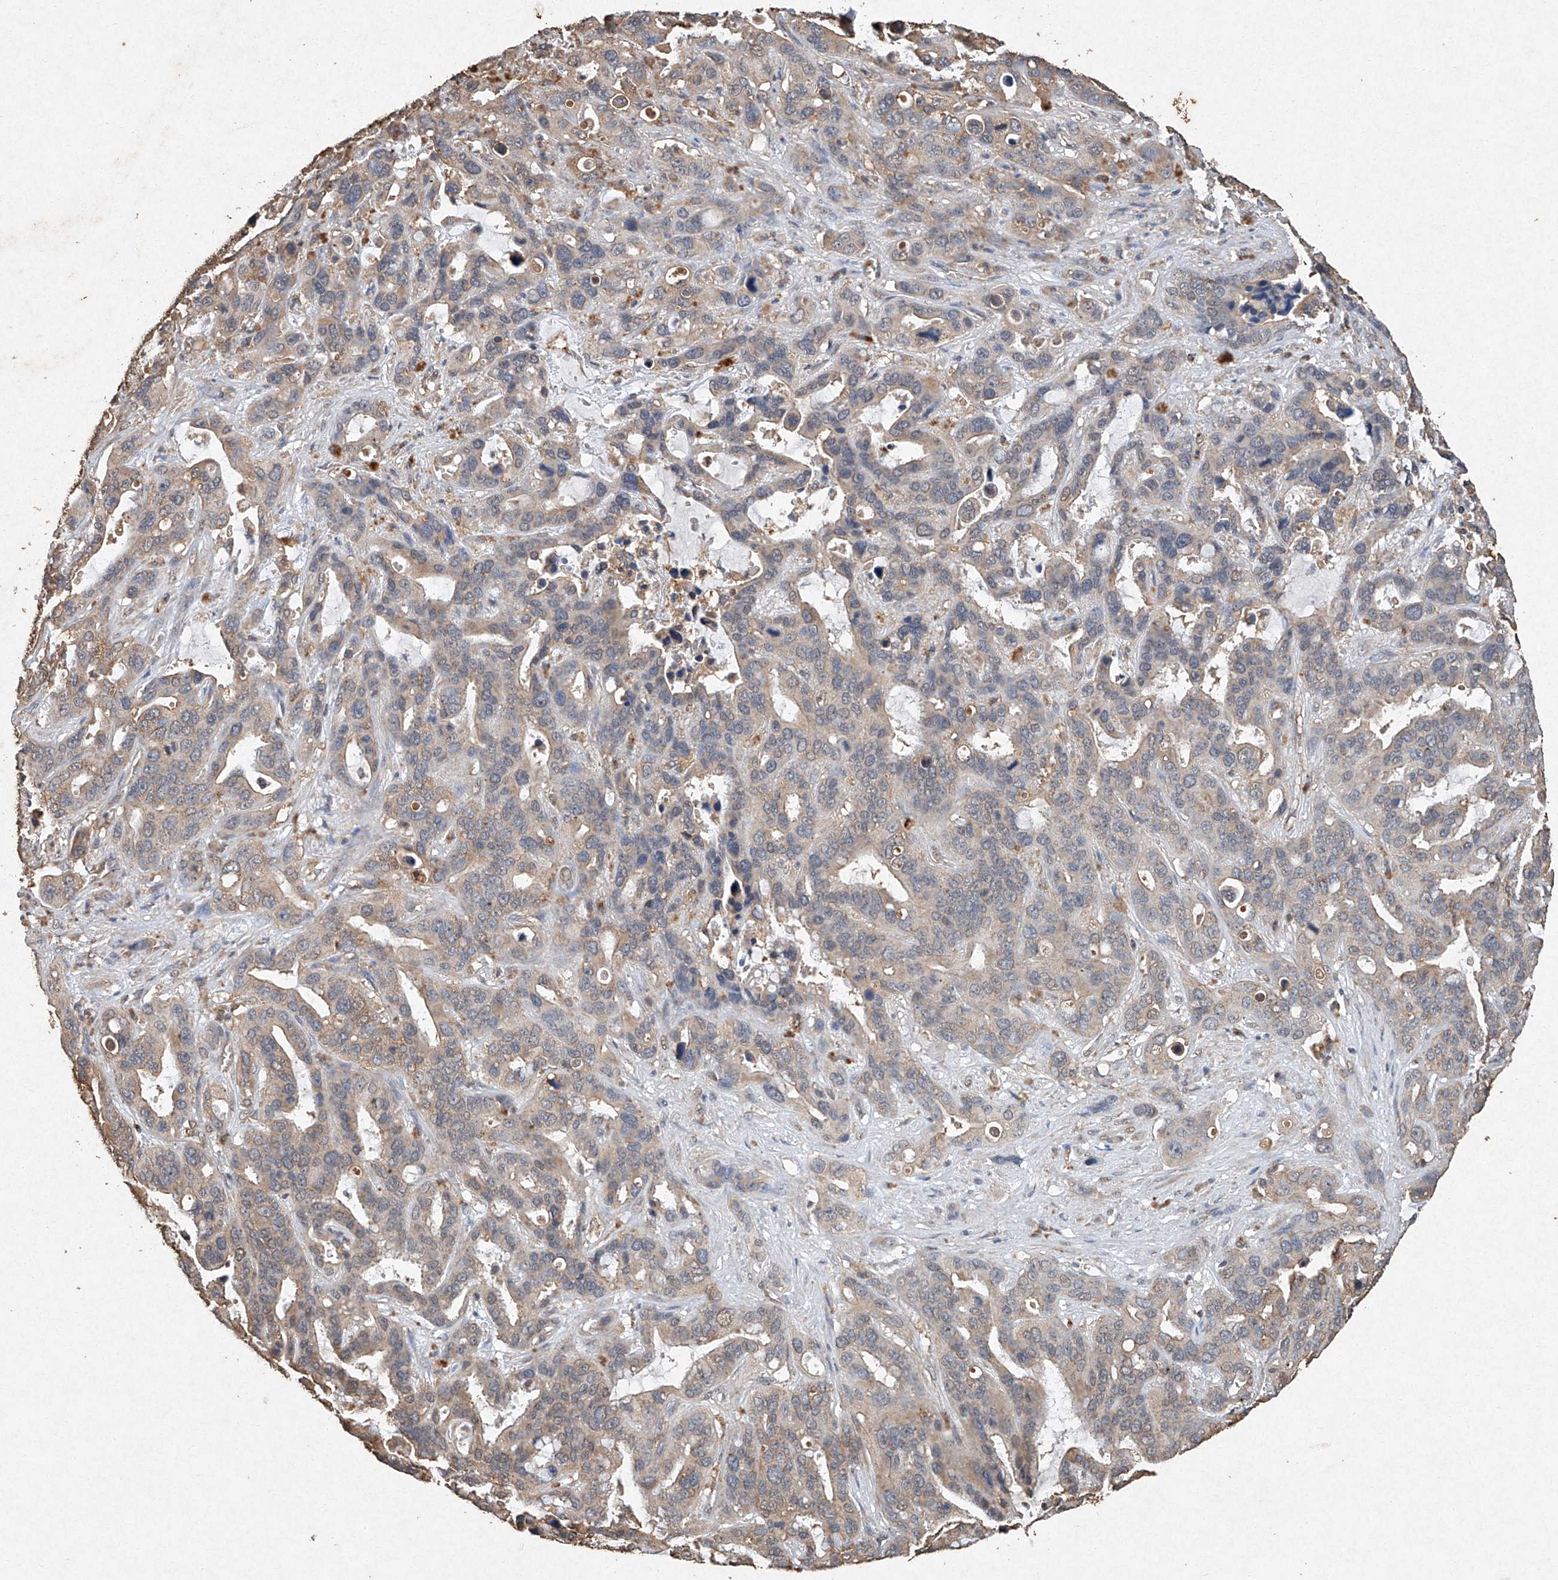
{"staining": {"intensity": "weak", "quantity": "25%-75%", "location": "cytoplasmic/membranous"}, "tissue": "liver cancer", "cell_type": "Tumor cells", "image_type": "cancer", "snomed": [{"axis": "morphology", "description": "Cholangiocarcinoma"}, {"axis": "topography", "description": "Liver"}], "caption": "Immunohistochemical staining of human liver cancer (cholangiocarcinoma) demonstrates low levels of weak cytoplasmic/membranous protein staining in about 25%-75% of tumor cells.", "gene": "STK3", "patient": {"sex": "female", "age": 65}}